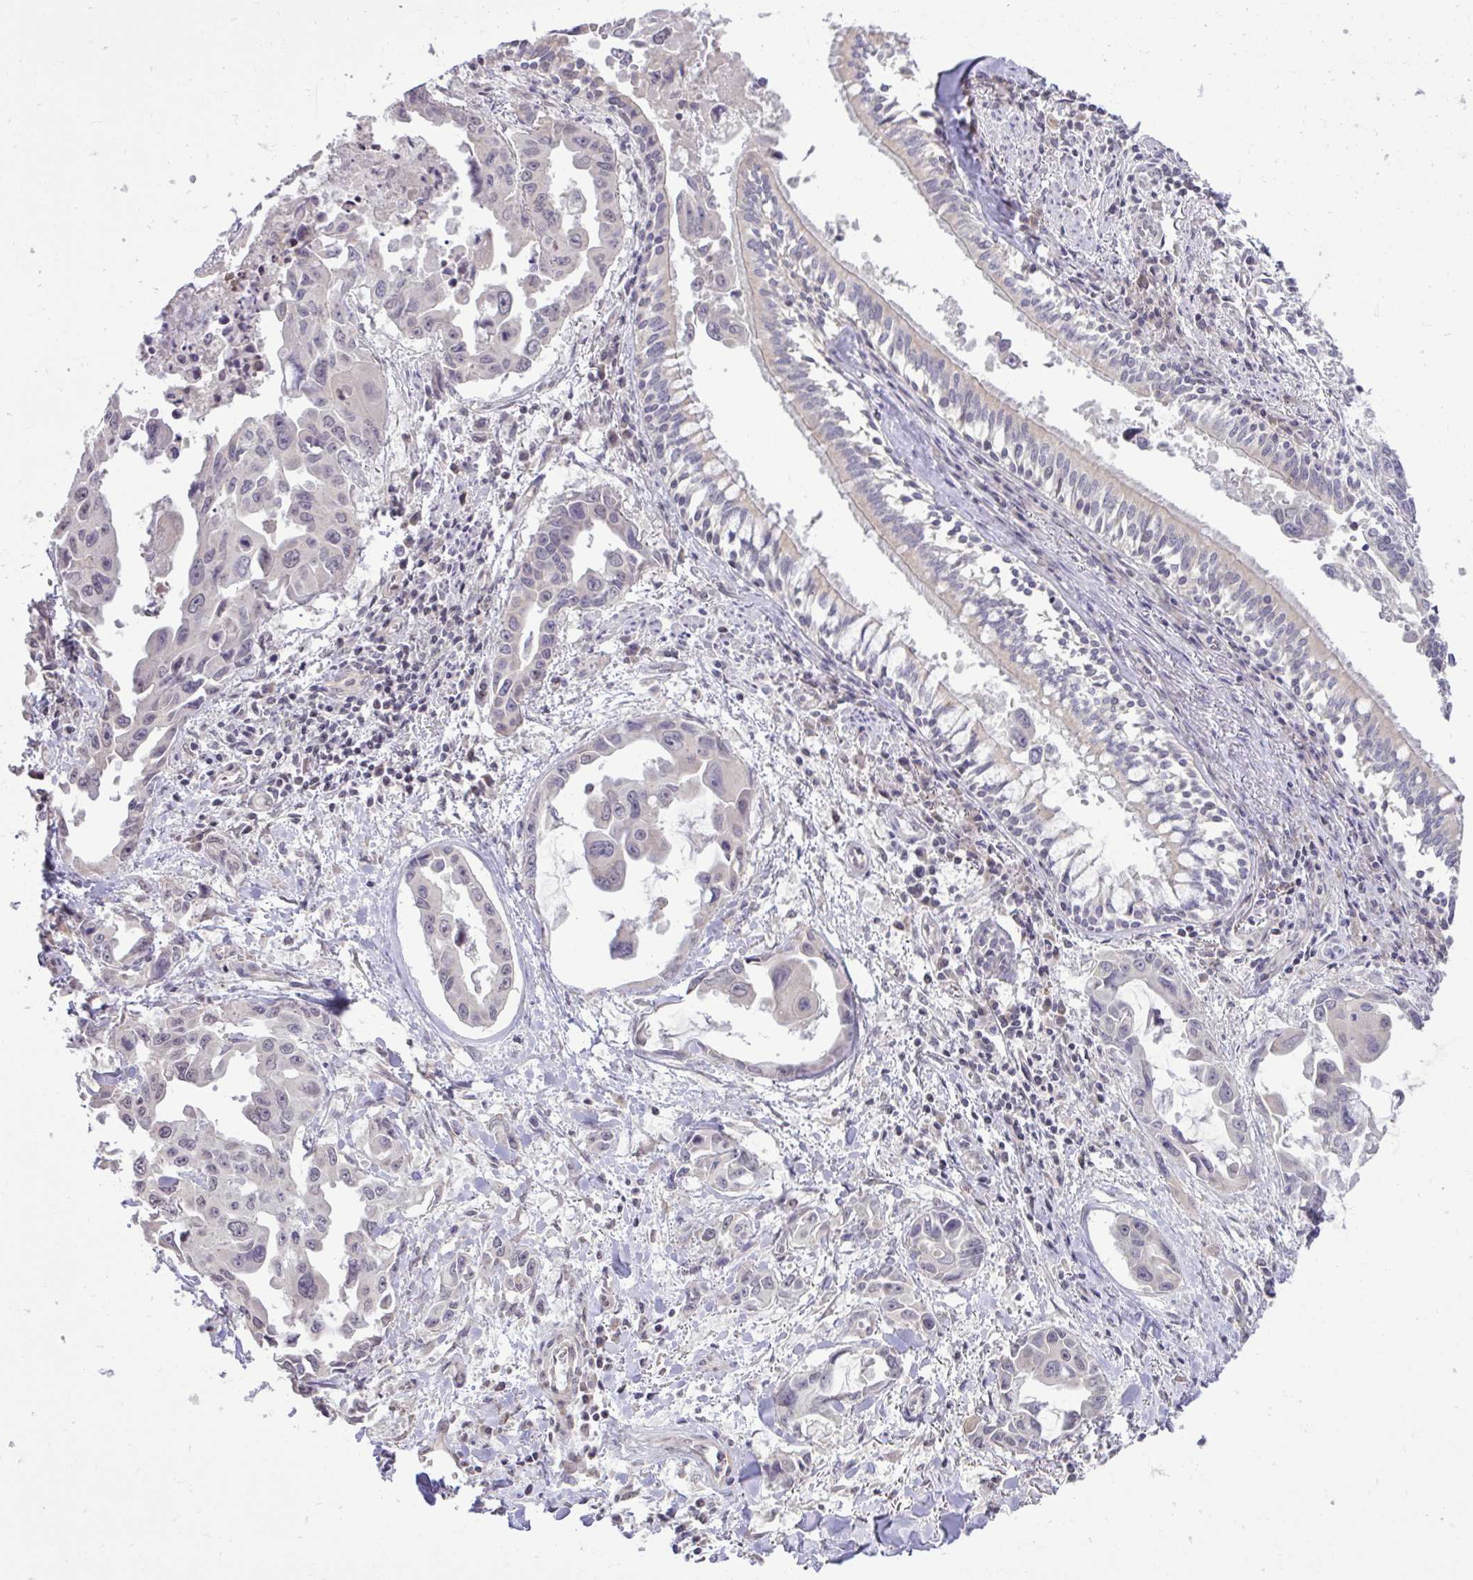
{"staining": {"intensity": "negative", "quantity": "none", "location": "none"}, "tissue": "lung cancer", "cell_type": "Tumor cells", "image_type": "cancer", "snomed": [{"axis": "morphology", "description": "Adenocarcinoma, NOS"}, {"axis": "topography", "description": "Lung"}], "caption": "Immunohistochemical staining of lung adenocarcinoma reveals no significant staining in tumor cells.", "gene": "CYP20A1", "patient": {"sex": "male", "age": 64}}